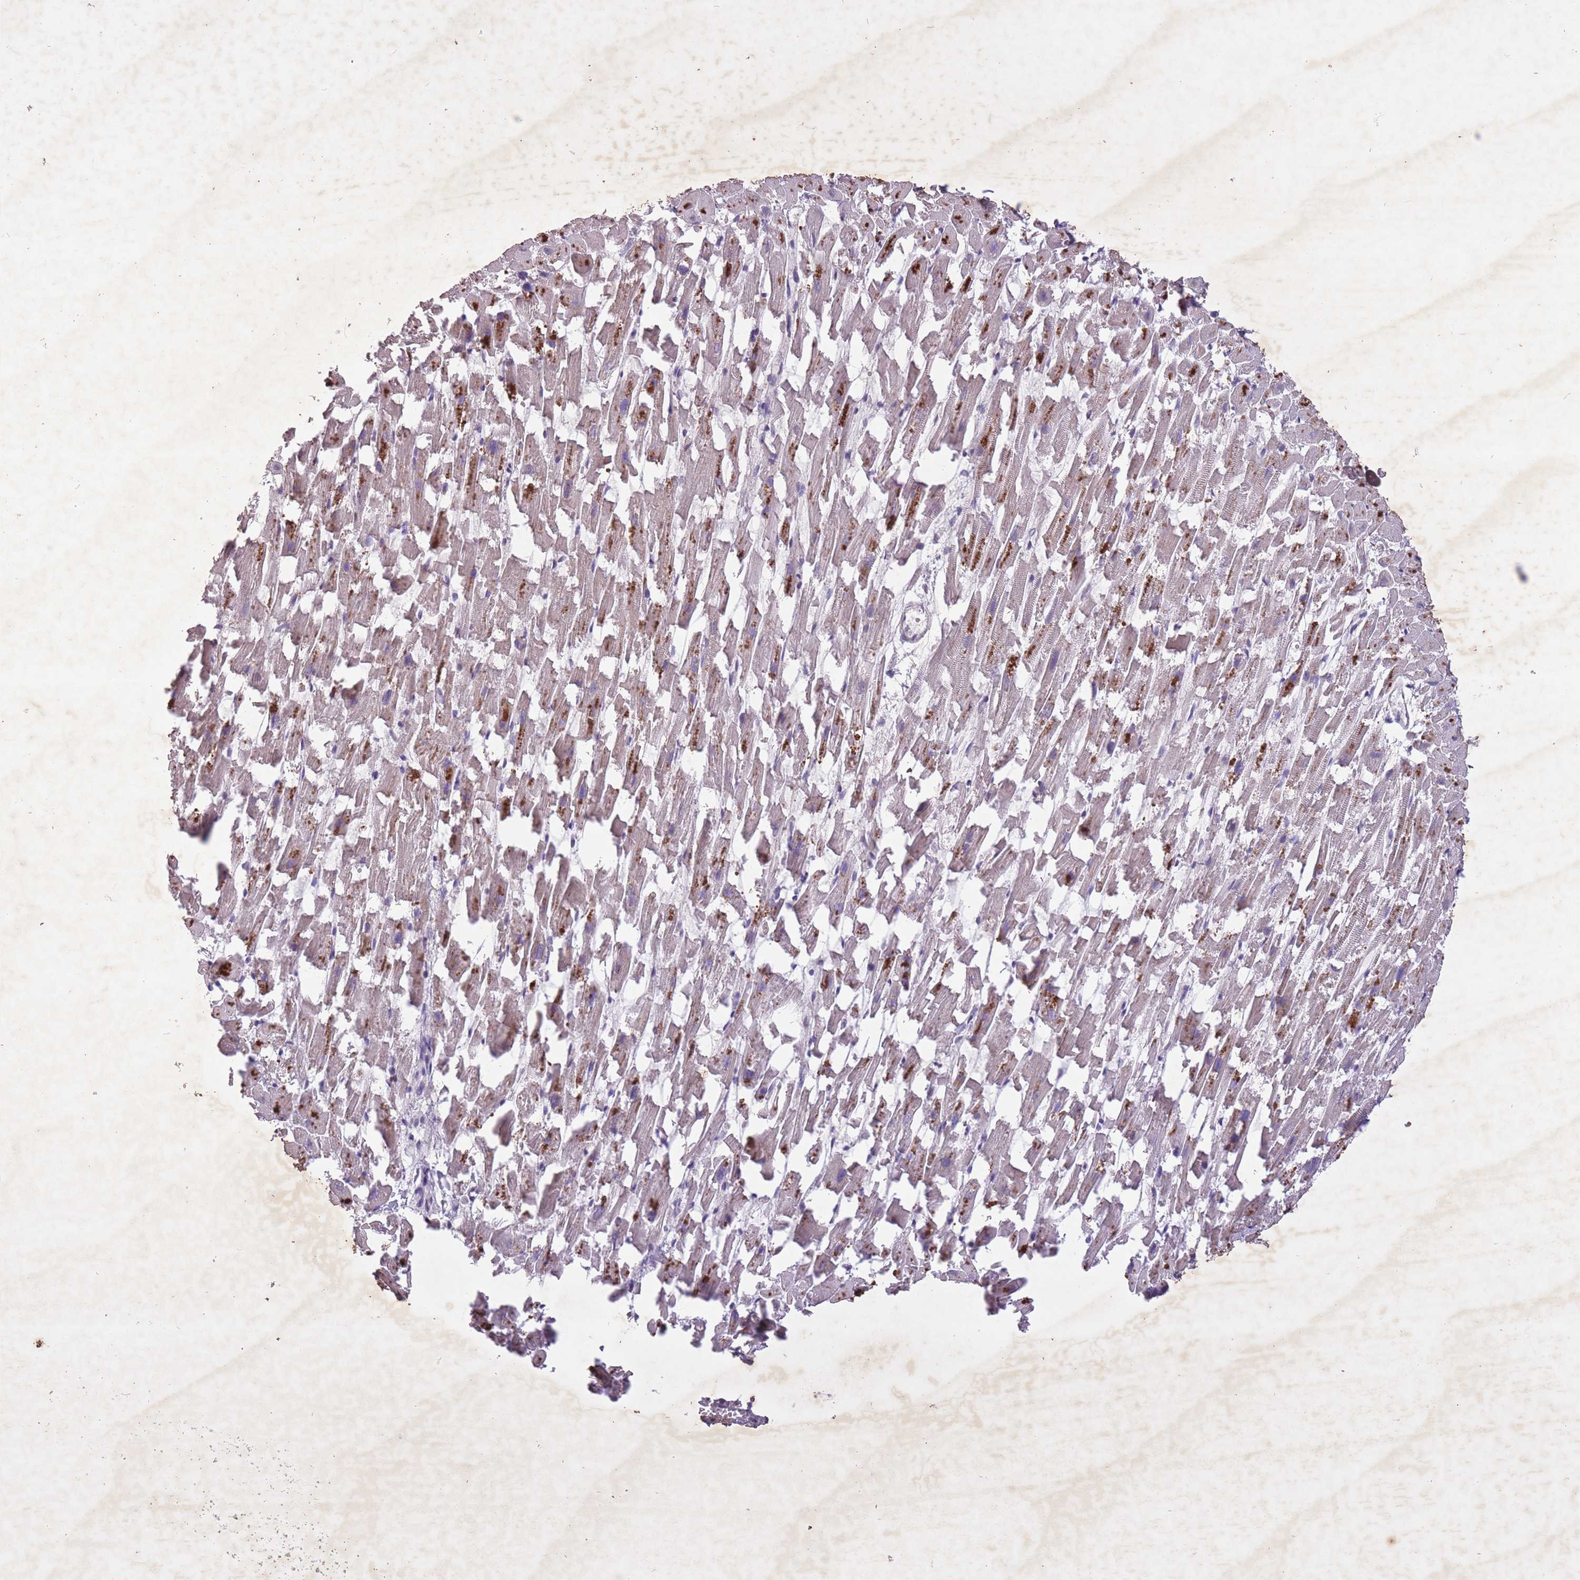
{"staining": {"intensity": "moderate", "quantity": "25%-75%", "location": "cytoplasmic/membranous"}, "tissue": "heart muscle", "cell_type": "Cardiomyocytes", "image_type": "normal", "snomed": [{"axis": "morphology", "description": "Normal tissue, NOS"}, {"axis": "topography", "description": "Heart"}], "caption": "This micrograph displays IHC staining of normal human heart muscle, with medium moderate cytoplasmic/membranous positivity in about 25%-75% of cardiomyocytes.", "gene": "CBX6", "patient": {"sex": "female", "age": 64}}